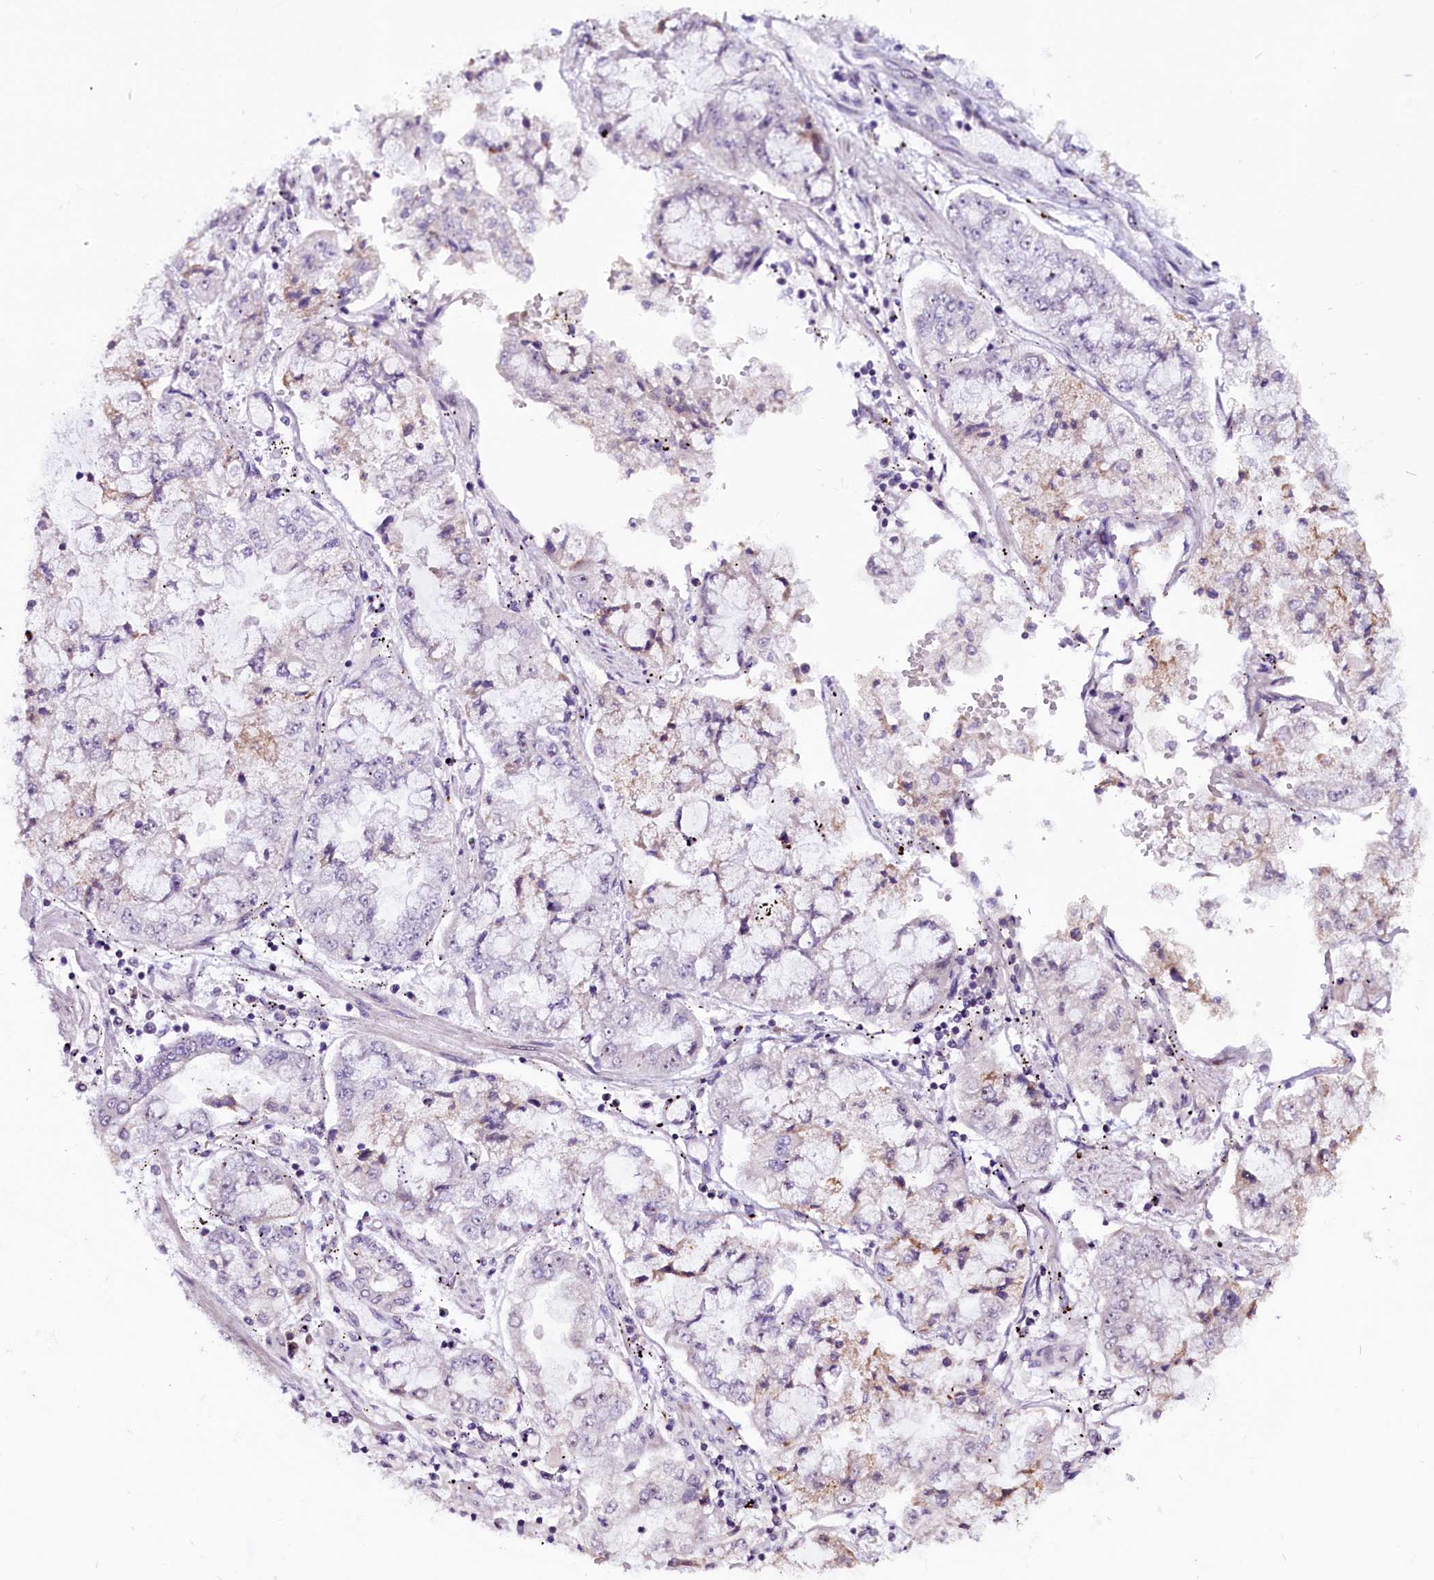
{"staining": {"intensity": "negative", "quantity": "none", "location": "none"}, "tissue": "stomach cancer", "cell_type": "Tumor cells", "image_type": "cancer", "snomed": [{"axis": "morphology", "description": "Adenocarcinoma, NOS"}, {"axis": "topography", "description": "Stomach"}], "caption": "Stomach adenocarcinoma was stained to show a protein in brown. There is no significant positivity in tumor cells.", "gene": "RPUSD2", "patient": {"sex": "male", "age": 76}}